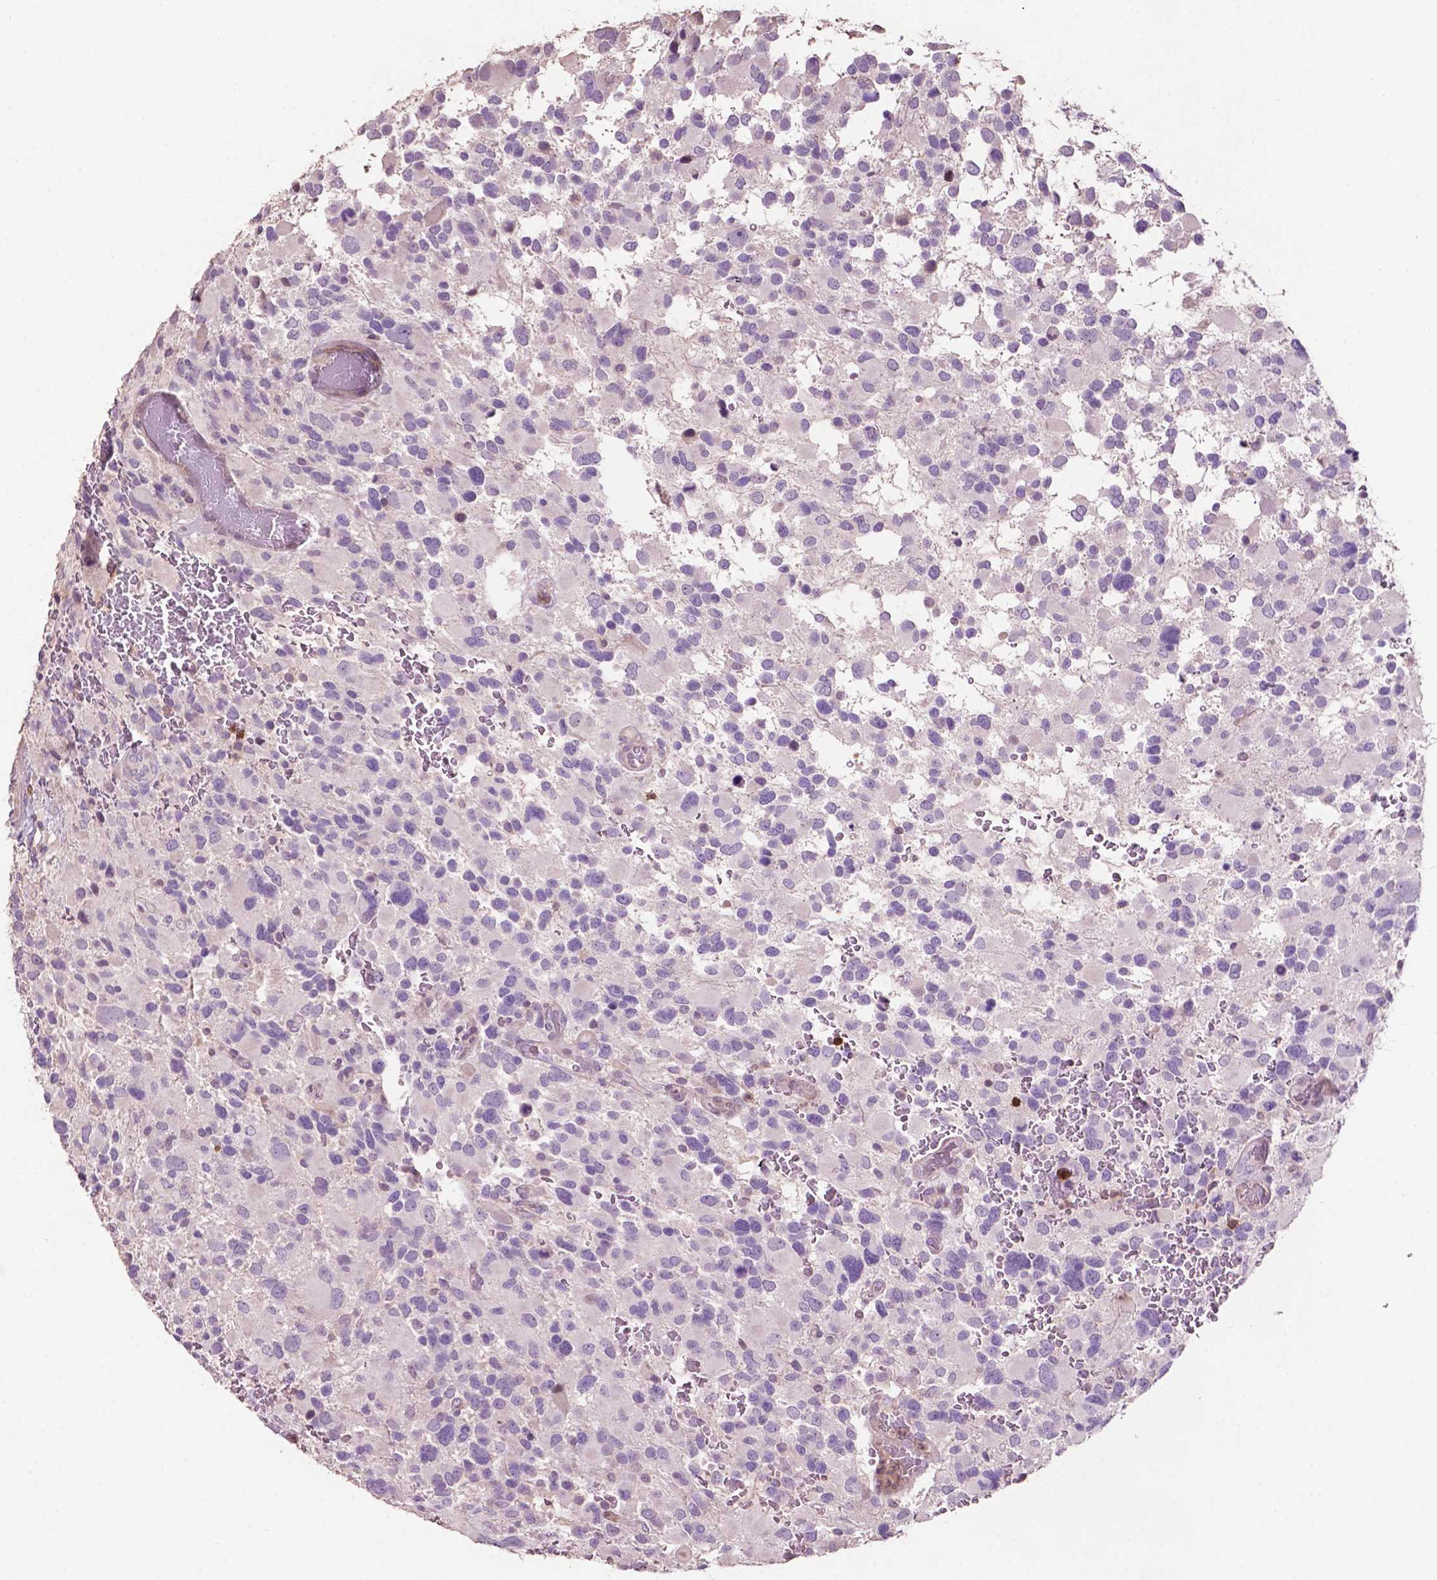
{"staining": {"intensity": "negative", "quantity": "none", "location": "none"}, "tissue": "glioma", "cell_type": "Tumor cells", "image_type": "cancer", "snomed": [{"axis": "morphology", "description": "Glioma, malignant, Low grade"}, {"axis": "topography", "description": "Brain"}], "caption": "The histopathology image demonstrates no staining of tumor cells in glioma.", "gene": "TBC1D10C", "patient": {"sex": "female", "age": 32}}